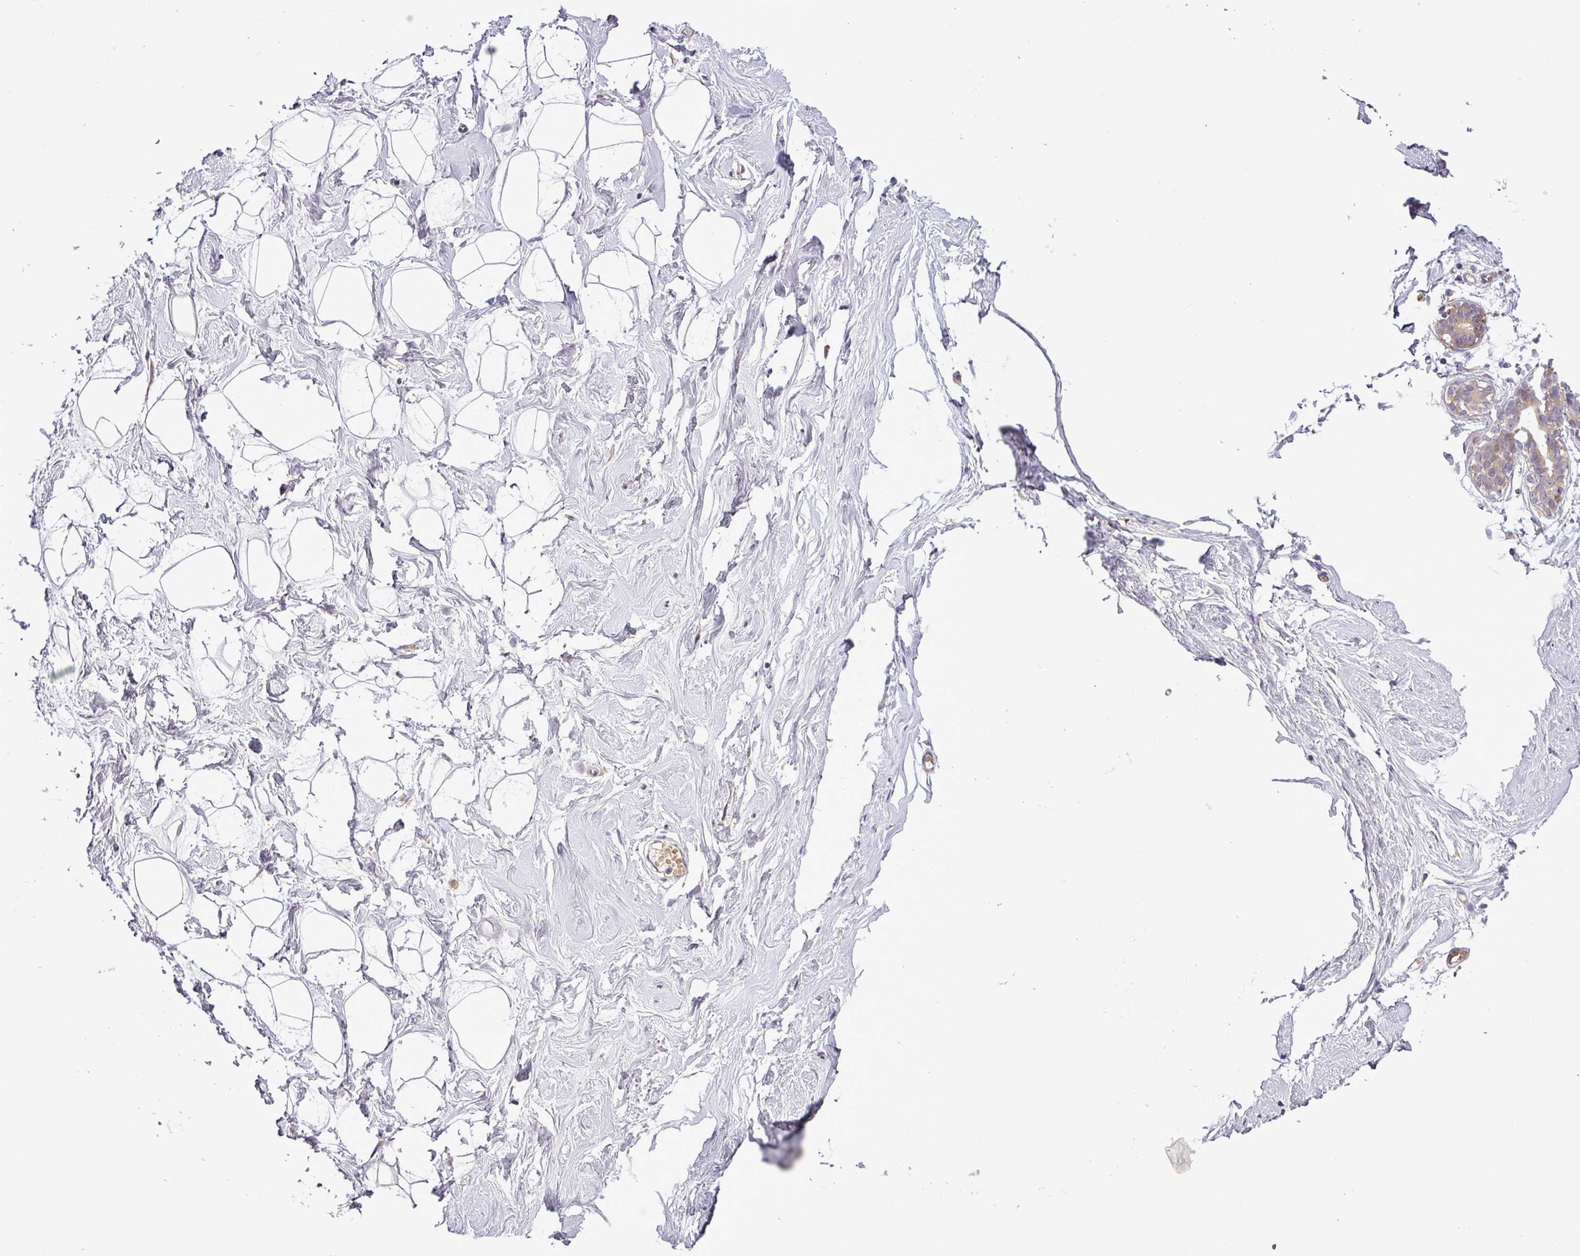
{"staining": {"intensity": "negative", "quantity": "none", "location": "none"}, "tissue": "breast", "cell_type": "Adipocytes", "image_type": "normal", "snomed": [{"axis": "morphology", "description": "Normal tissue, NOS"}, {"axis": "morphology", "description": "Adenoma, NOS"}, {"axis": "topography", "description": "Breast"}], "caption": "Immunohistochemistry of normal human breast exhibits no expression in adipocytes.", "gene": "MOCS3", "patient": {"sex": "female", "age": 23}}